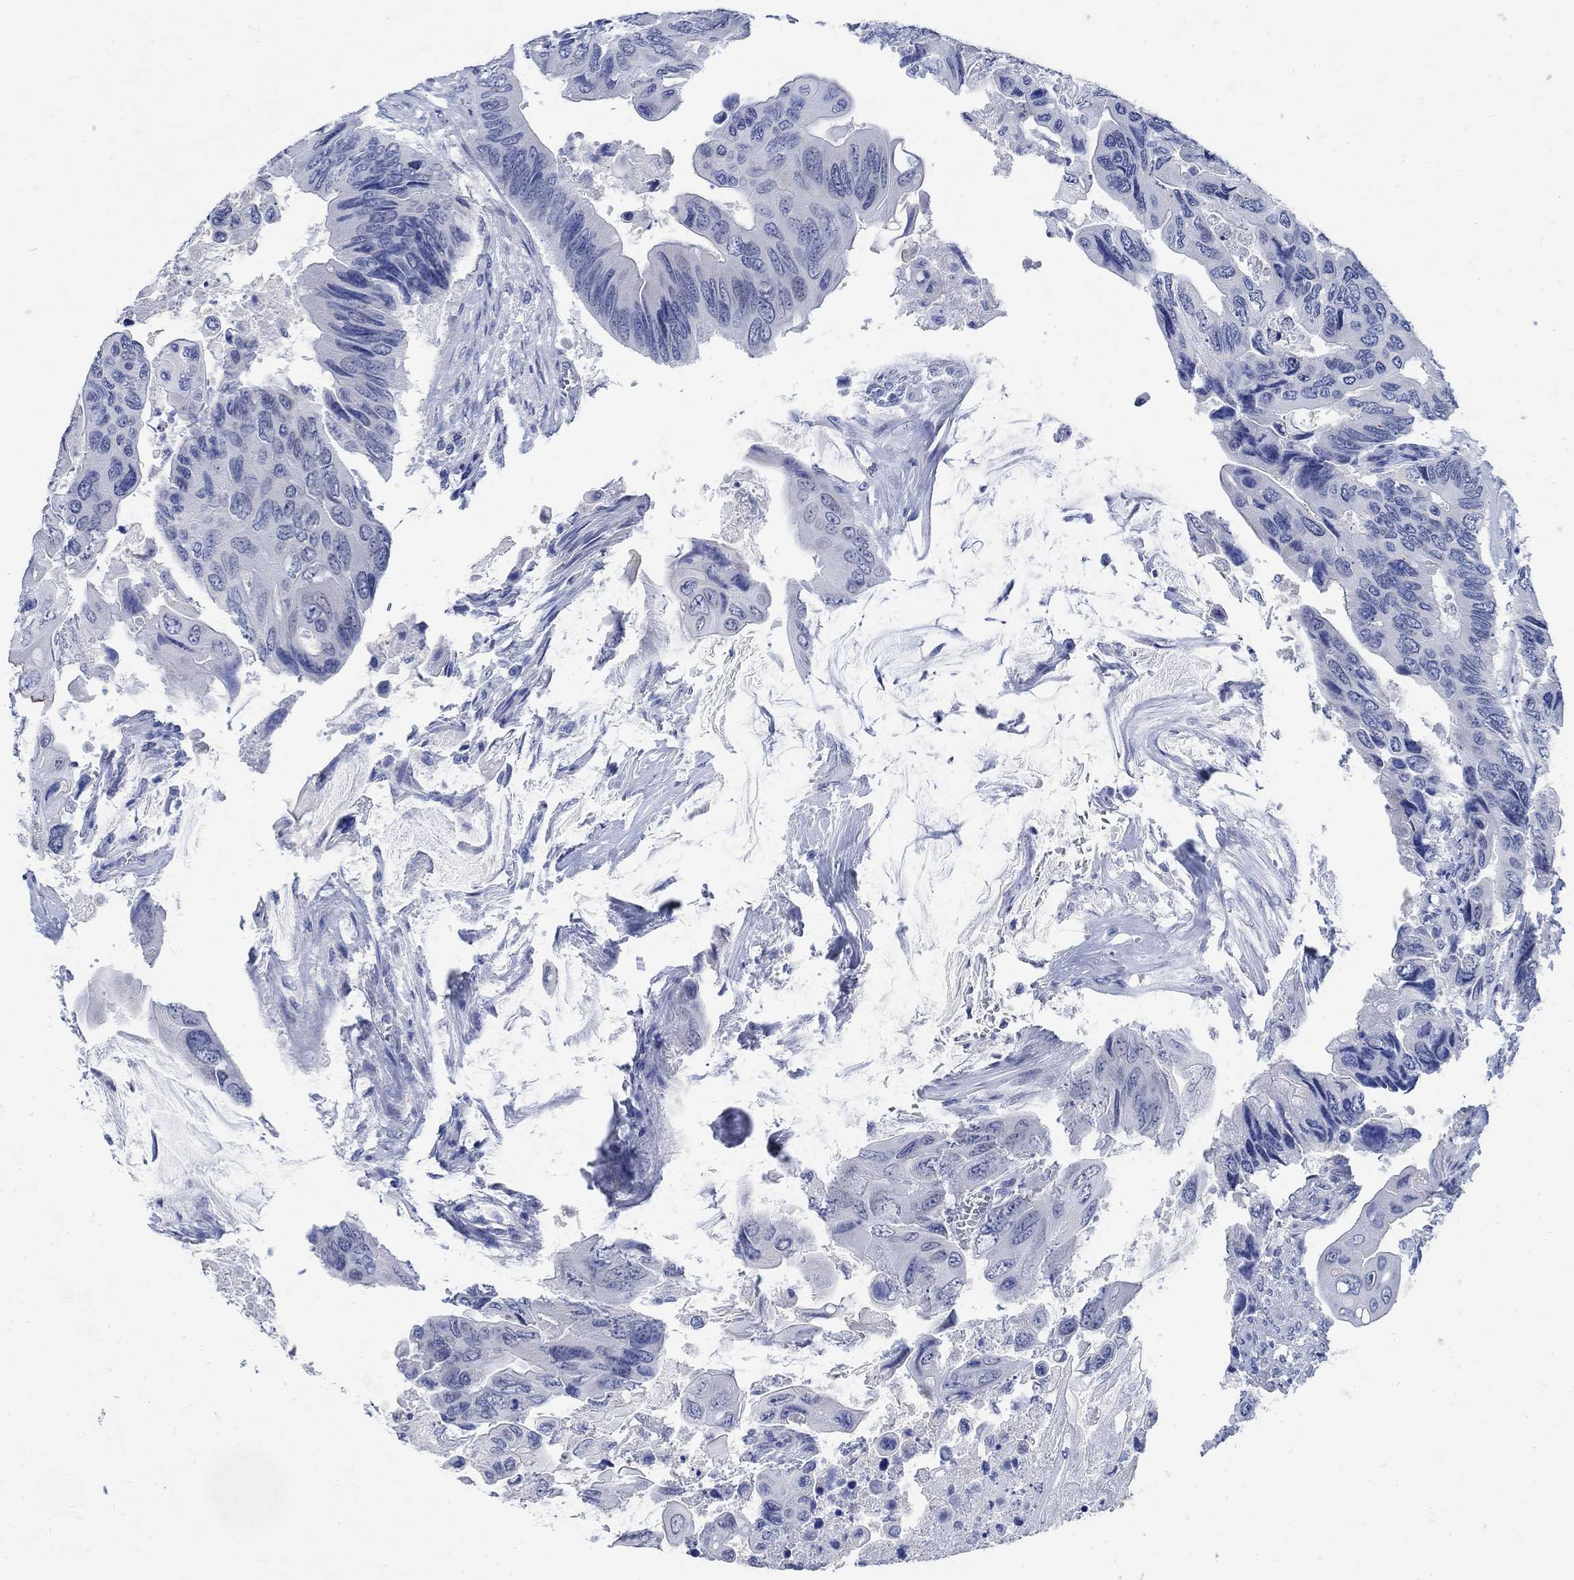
{"staining": {"intensity": "negative", "quantity": "none", "location": "none"}, "tissue": "colorectal cancer", "cell_type": "Tumor cells", "image_type": "cancer", "snomed": [{"axis": "morphology", "description": "Adenocarcinoma, NOS"}, {"axis": "topography", "description": "Rectum"}], "caption": "Photomicrograph shows no significant protein staining in tumor cells of adenocarcinoma (colorectal).", "gene": "CAMK2N1", "patient": {"sex": "male", "age": 63}}